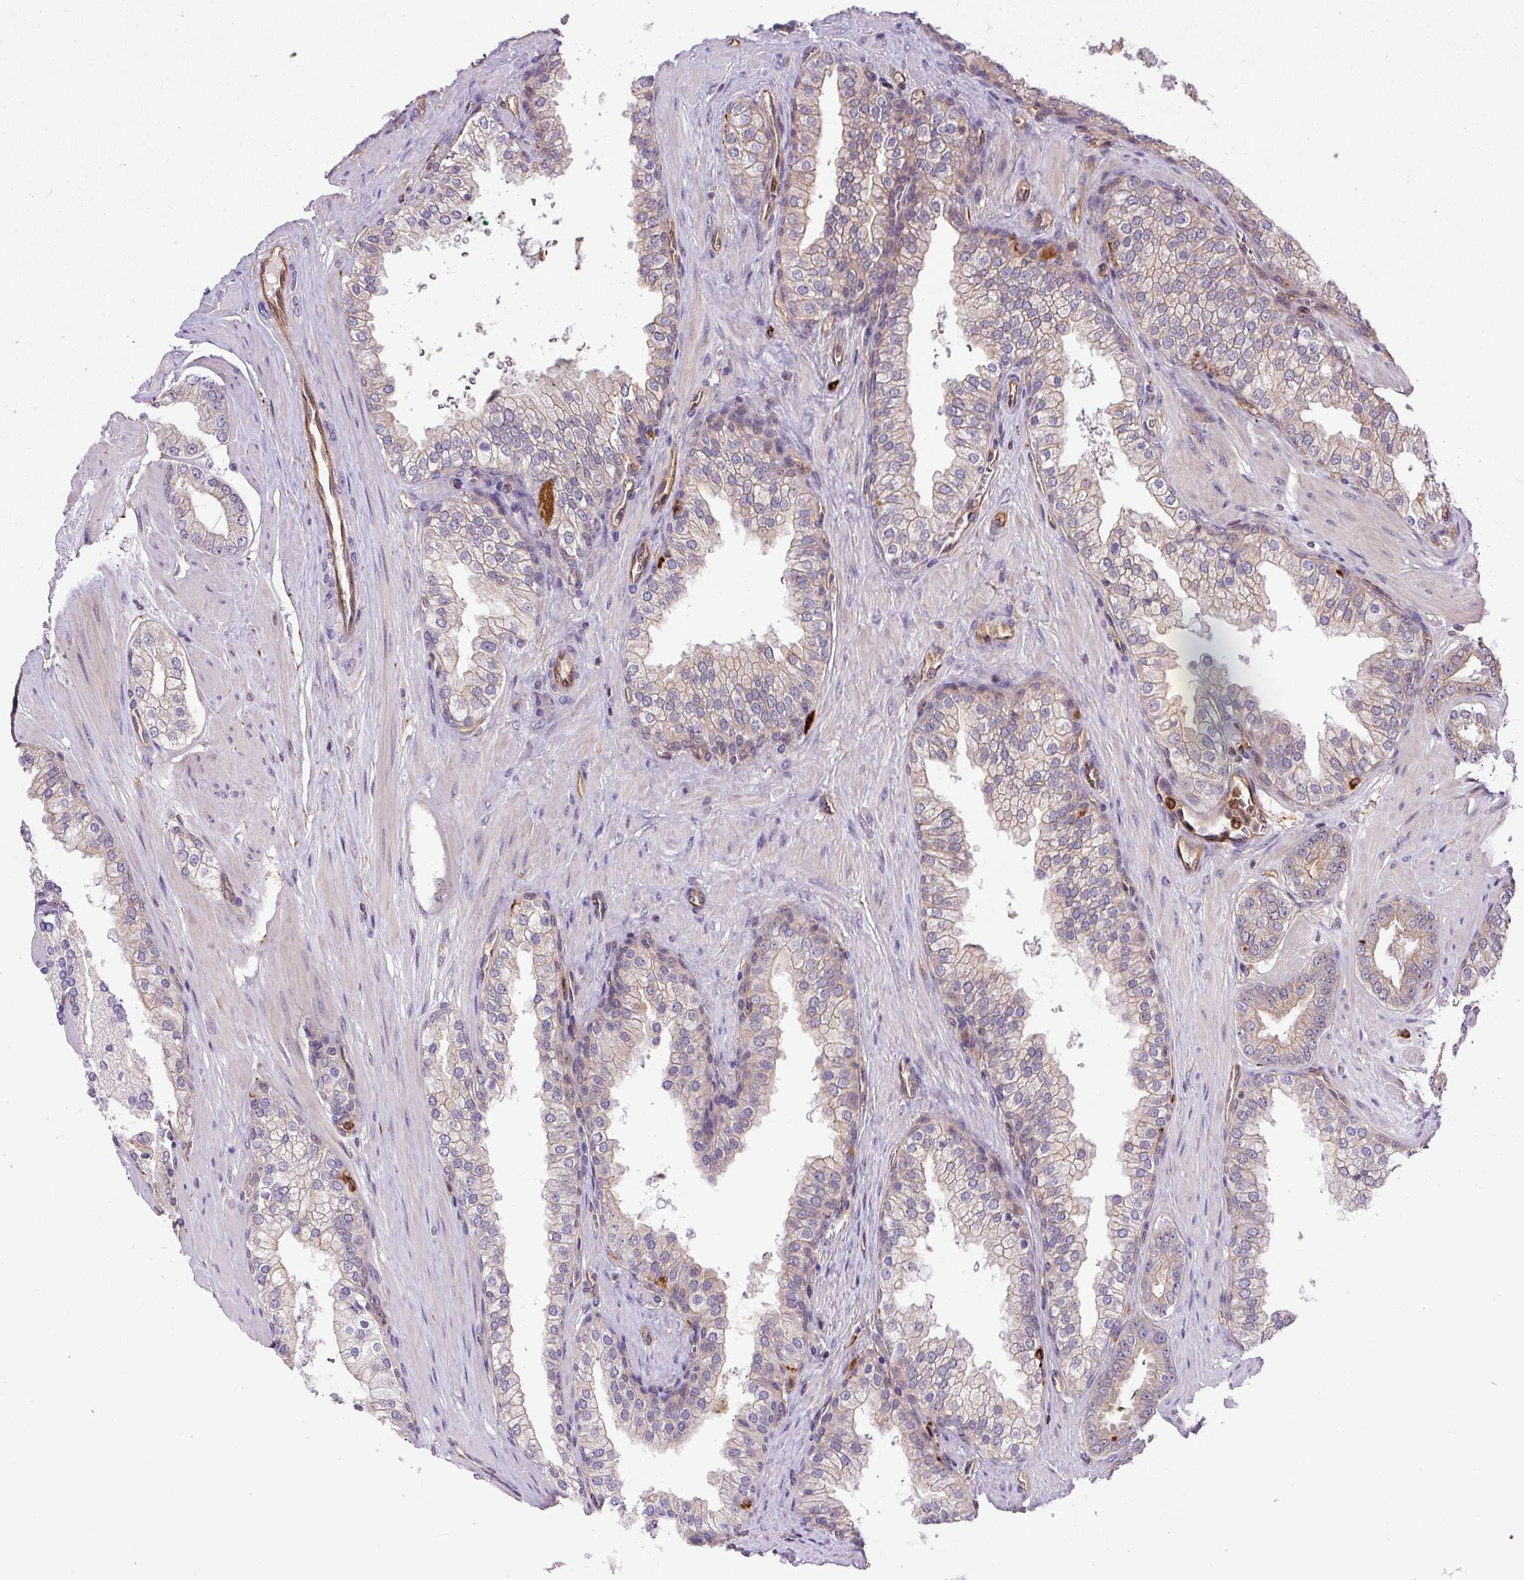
{"staining": {"intensity": "weak", "quantity": "25%-75%", "location": "cytoplasmic/membranous"}, "tissue": "prostate cancer", "cell_type": "Tumor cells", "image_type": "cancer", "snomed": [{"axis": "morphology", "description": "Adenocarcinoma, Low grade"}, {"axis": "topography", "description": "Prostate"}], "caption": "Adenocarcinoma (low-grade) (prostate) stained with a brown dye exhibits weak cytoplasmic/membranous positive expression in approximately 25%-75% of tumor cells.", "gene": "B3GALT5", "patient": {"sex": "male", "age": 42}}